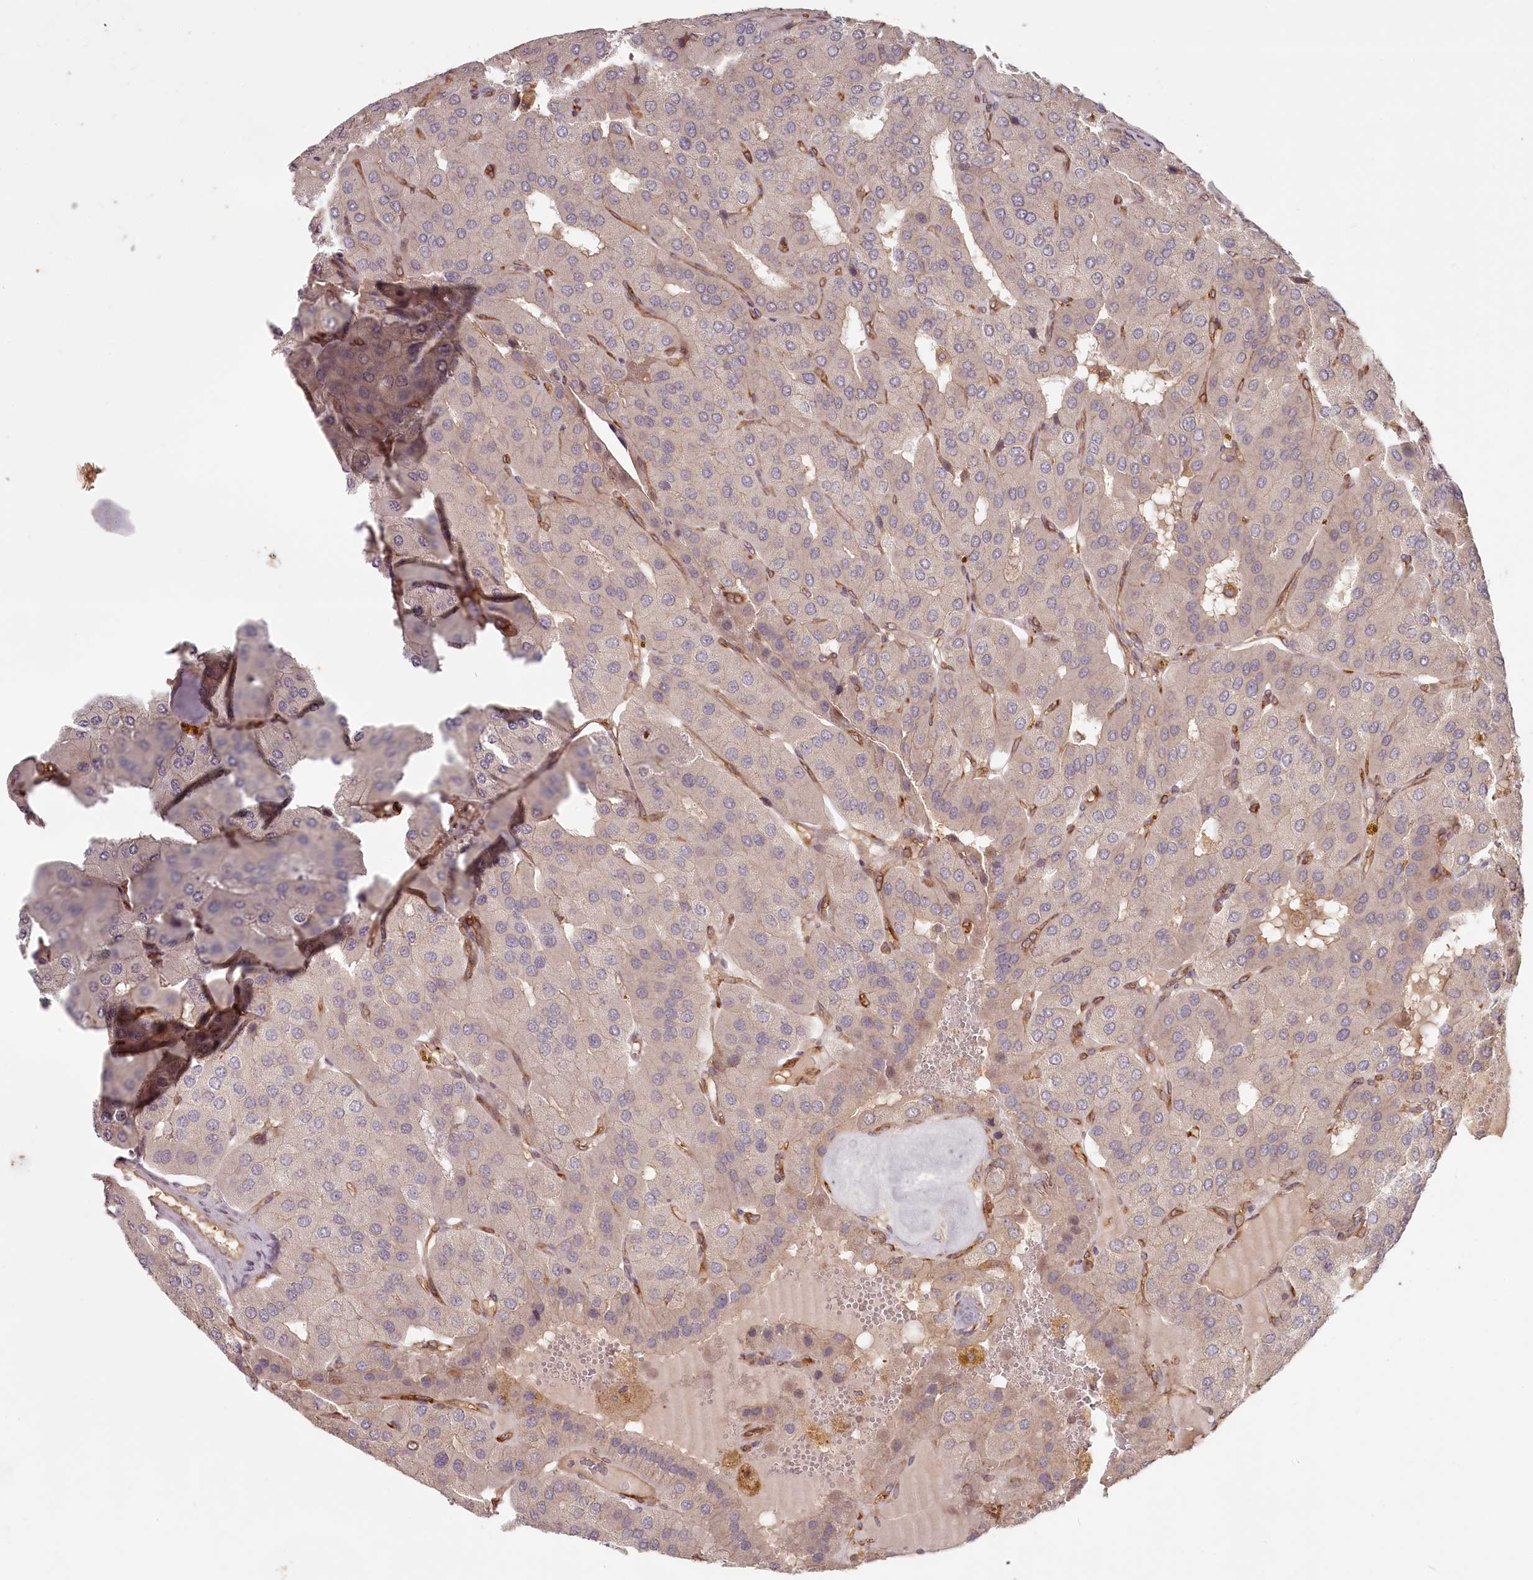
{"staining": {"intensity": "negative", "quantity": "none", "location": "none"}, "tissue": "parathyroid gland", "cell_type": "Glandular cells", "image_type": "normal", "snomed": [{"axis": "morphology", "description": "Normal tissue, NOS"}, {"axis": "morphology", "description": "Adenoma, NOS"}, {"axis": "topography", "description": "Parathyroid gland"}], "caption": "DAB immunohistochemical staining of benign parathyroid gland demonstrates no significant positivity in glandular cells.", "gene": "TMIE", "patient": {"sex": "female", "age": 86}}